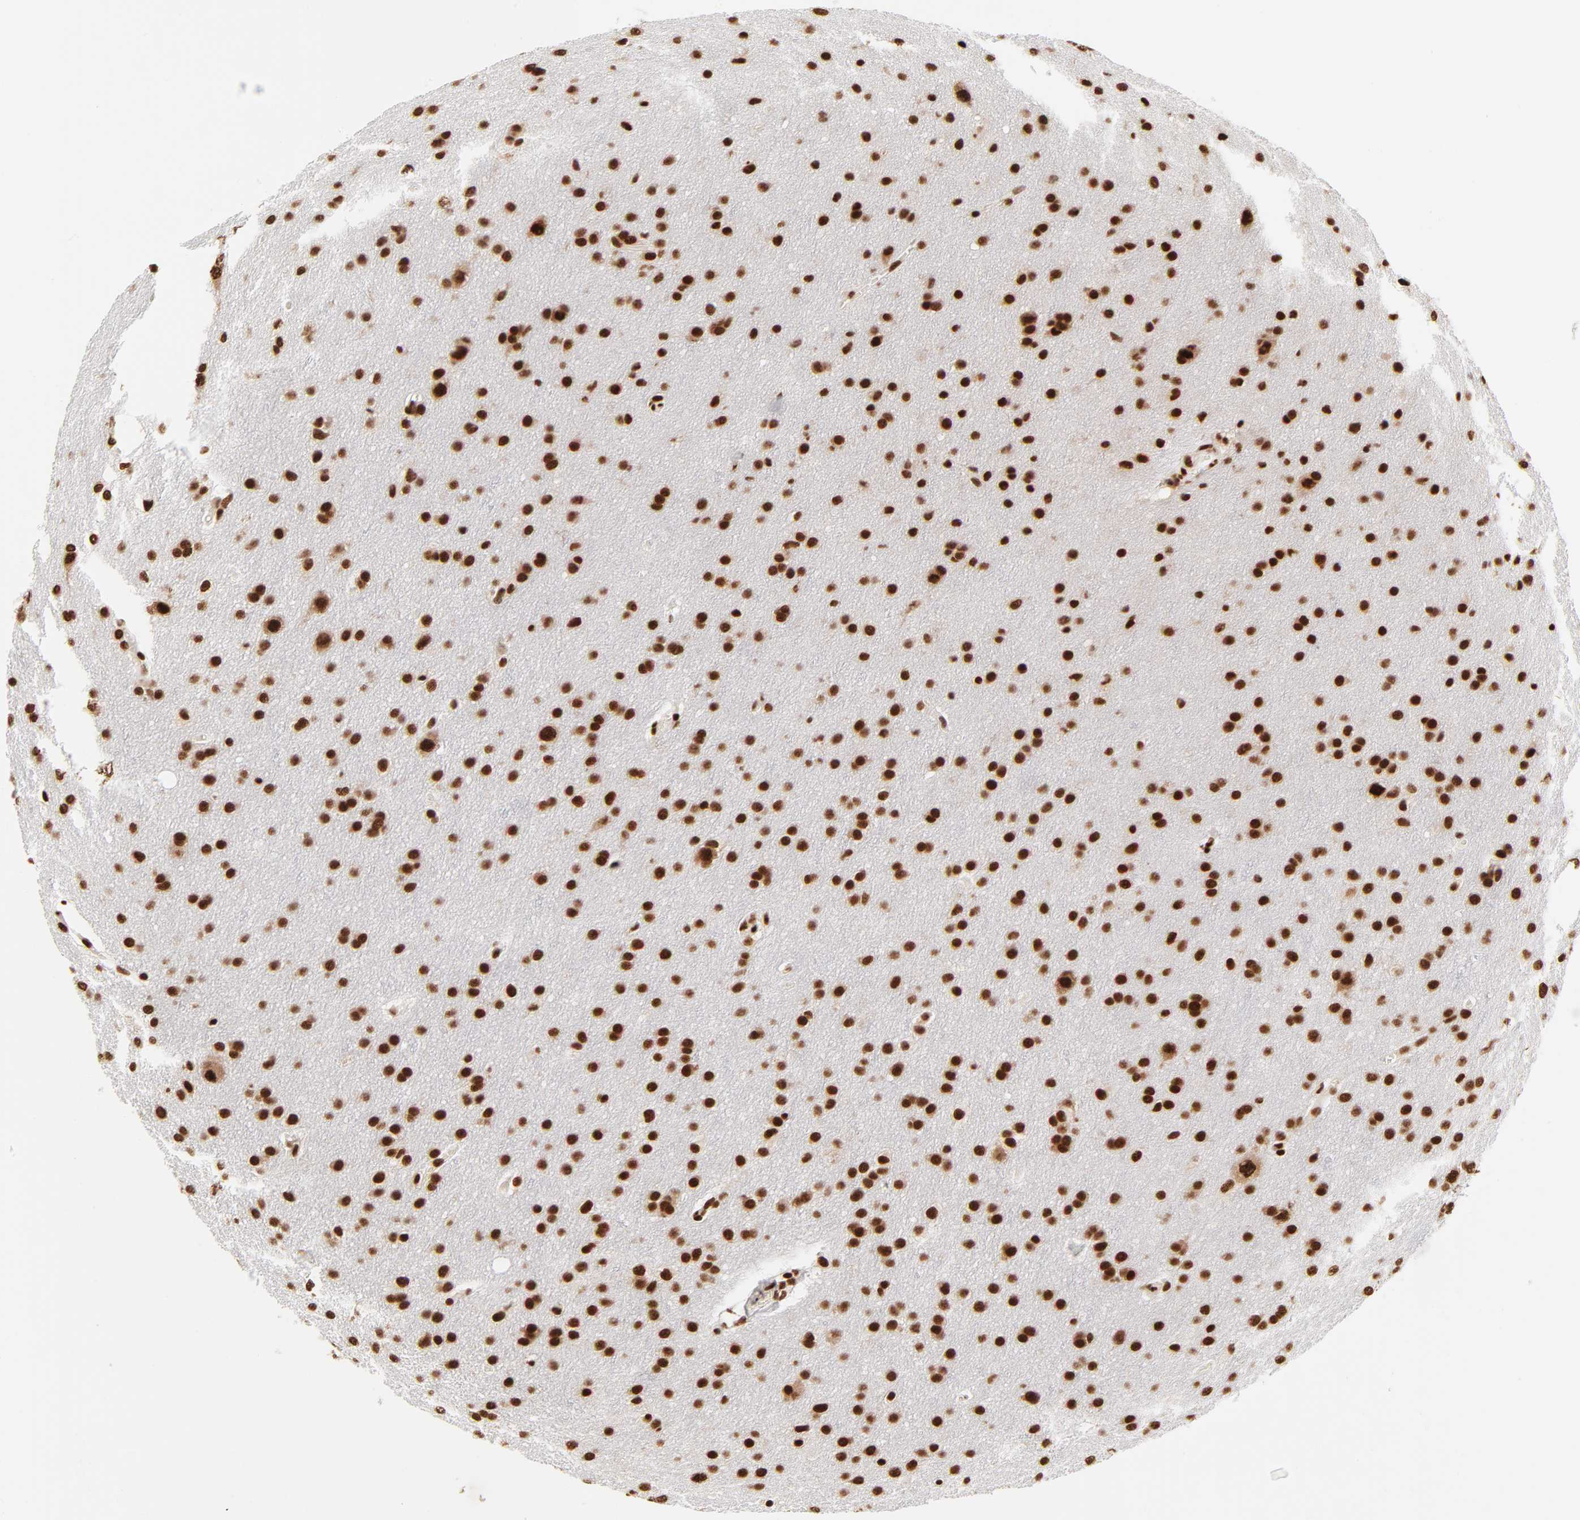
{"staining": {"intensity": "strong", "quantity": ">75%", "location": "nuclear"}, "tissue": "glioma", "cell_type": "Tumor cells", "image_type": "cancer", "snomed": [{"axis": "morphology", "description": "Glioma, malignant, Low grade"}, {"axis": "topography", "description": "Brain"}], "caption": "Protein expression analysis of glioma demonstrates strong nuclear expression in about >75% of tumor cells.", "gene": "TARDBP", "patient": {"sex": "female", "age": 32}}